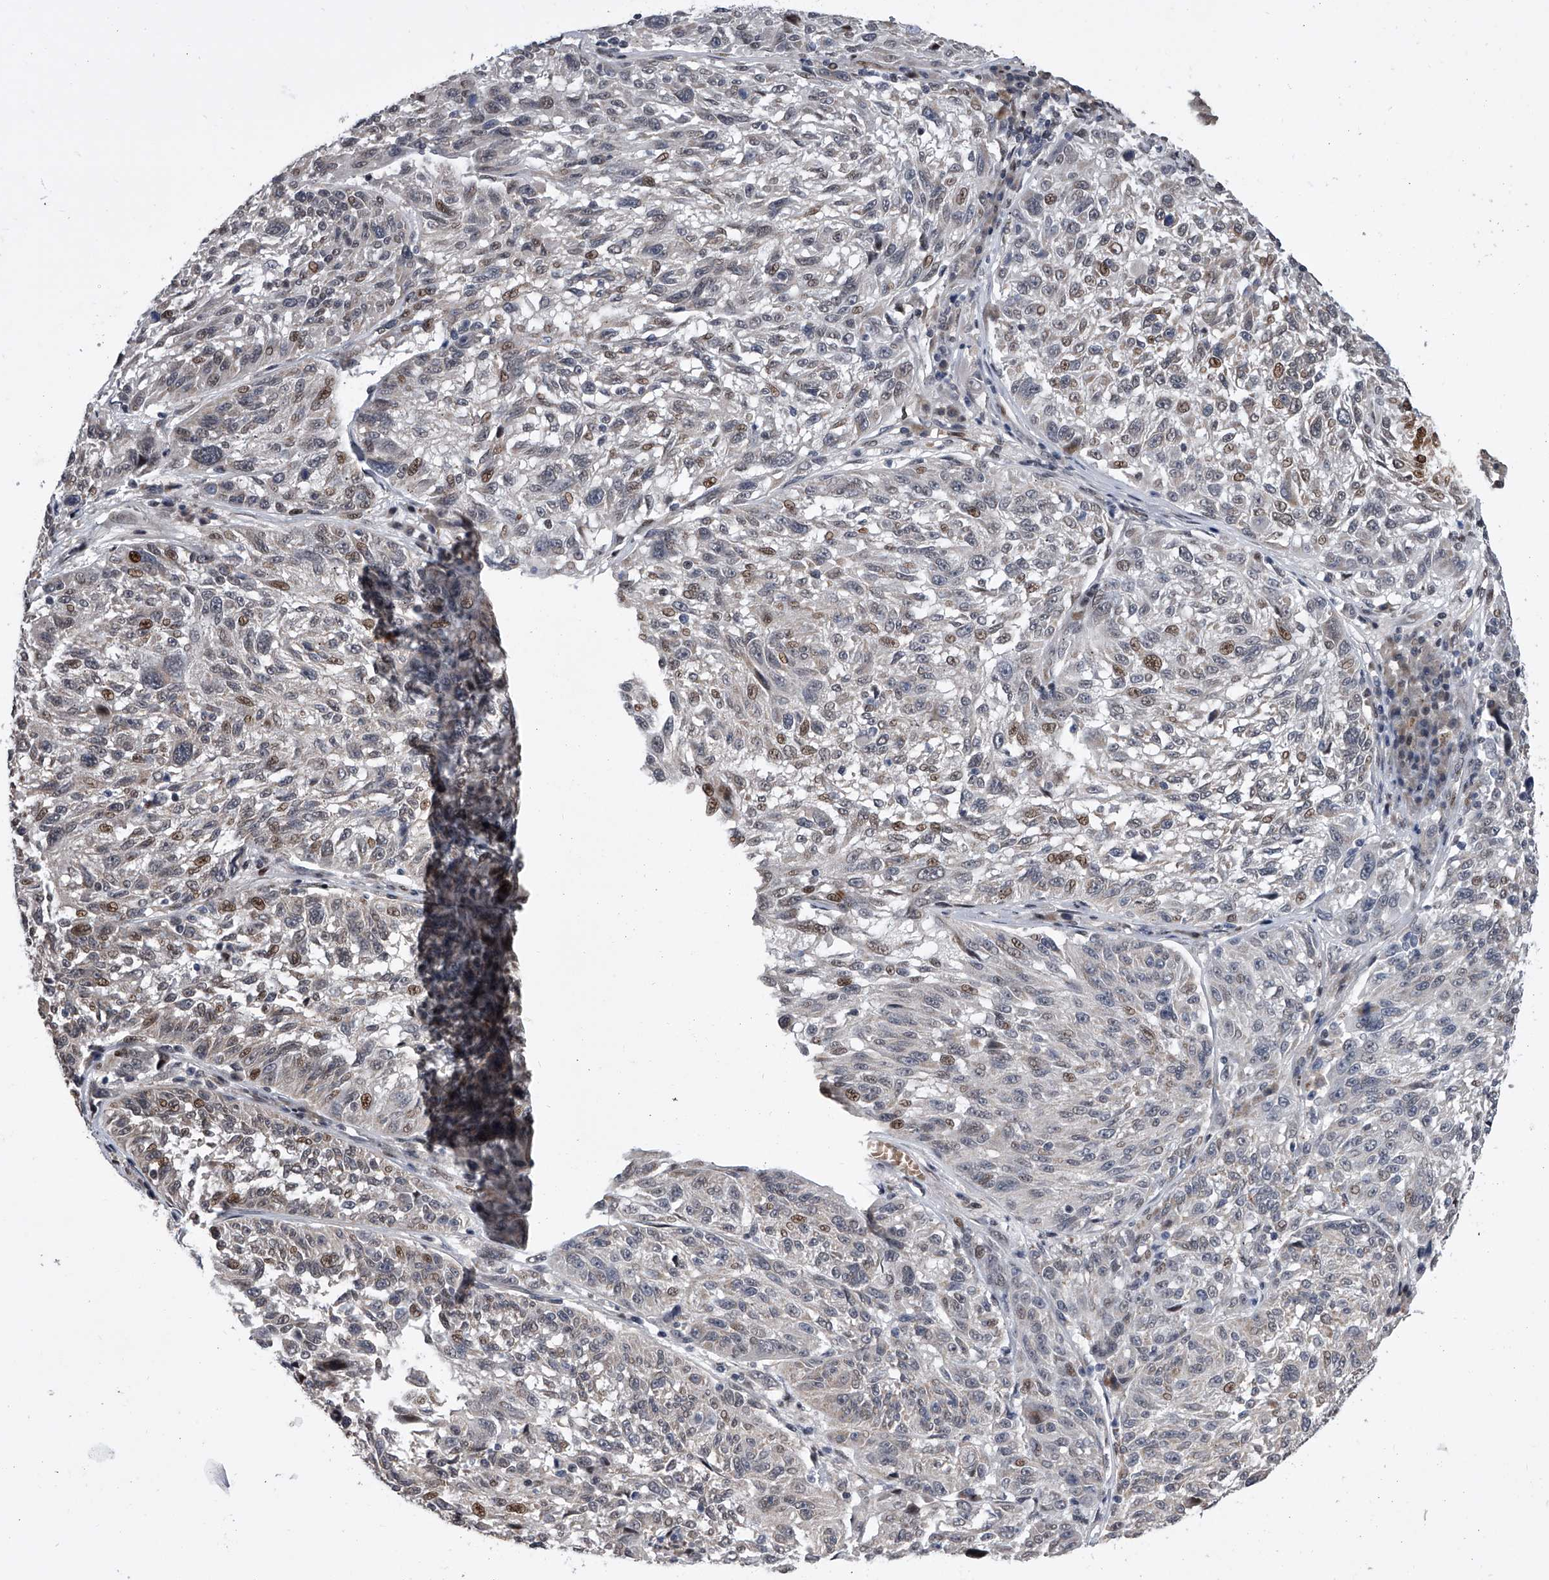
{"staining": {"intensity": "moderate", "quantity": "<25%", "location": "nuclear"}, "tissue": "melanoma", "cell_type": "Tumor cells", "image_type": "cancer", "snomed": [{"axis": "morphology", "description": "Malignant melanoma, NOS"}, {"axis": "topography", "description": "Skin"}], "caption": "Tumor cells reveal moderate nuclear expression in about <25% of cells in malignant melanoma. (Stains: DAB (3,3'-diaminobenzidine) in brown, nuclei in blue, Microscopy: brightfield microscopy at high magnification).", "gene": "ZNF426", "patient": {"sex": "male", "age": 53}}